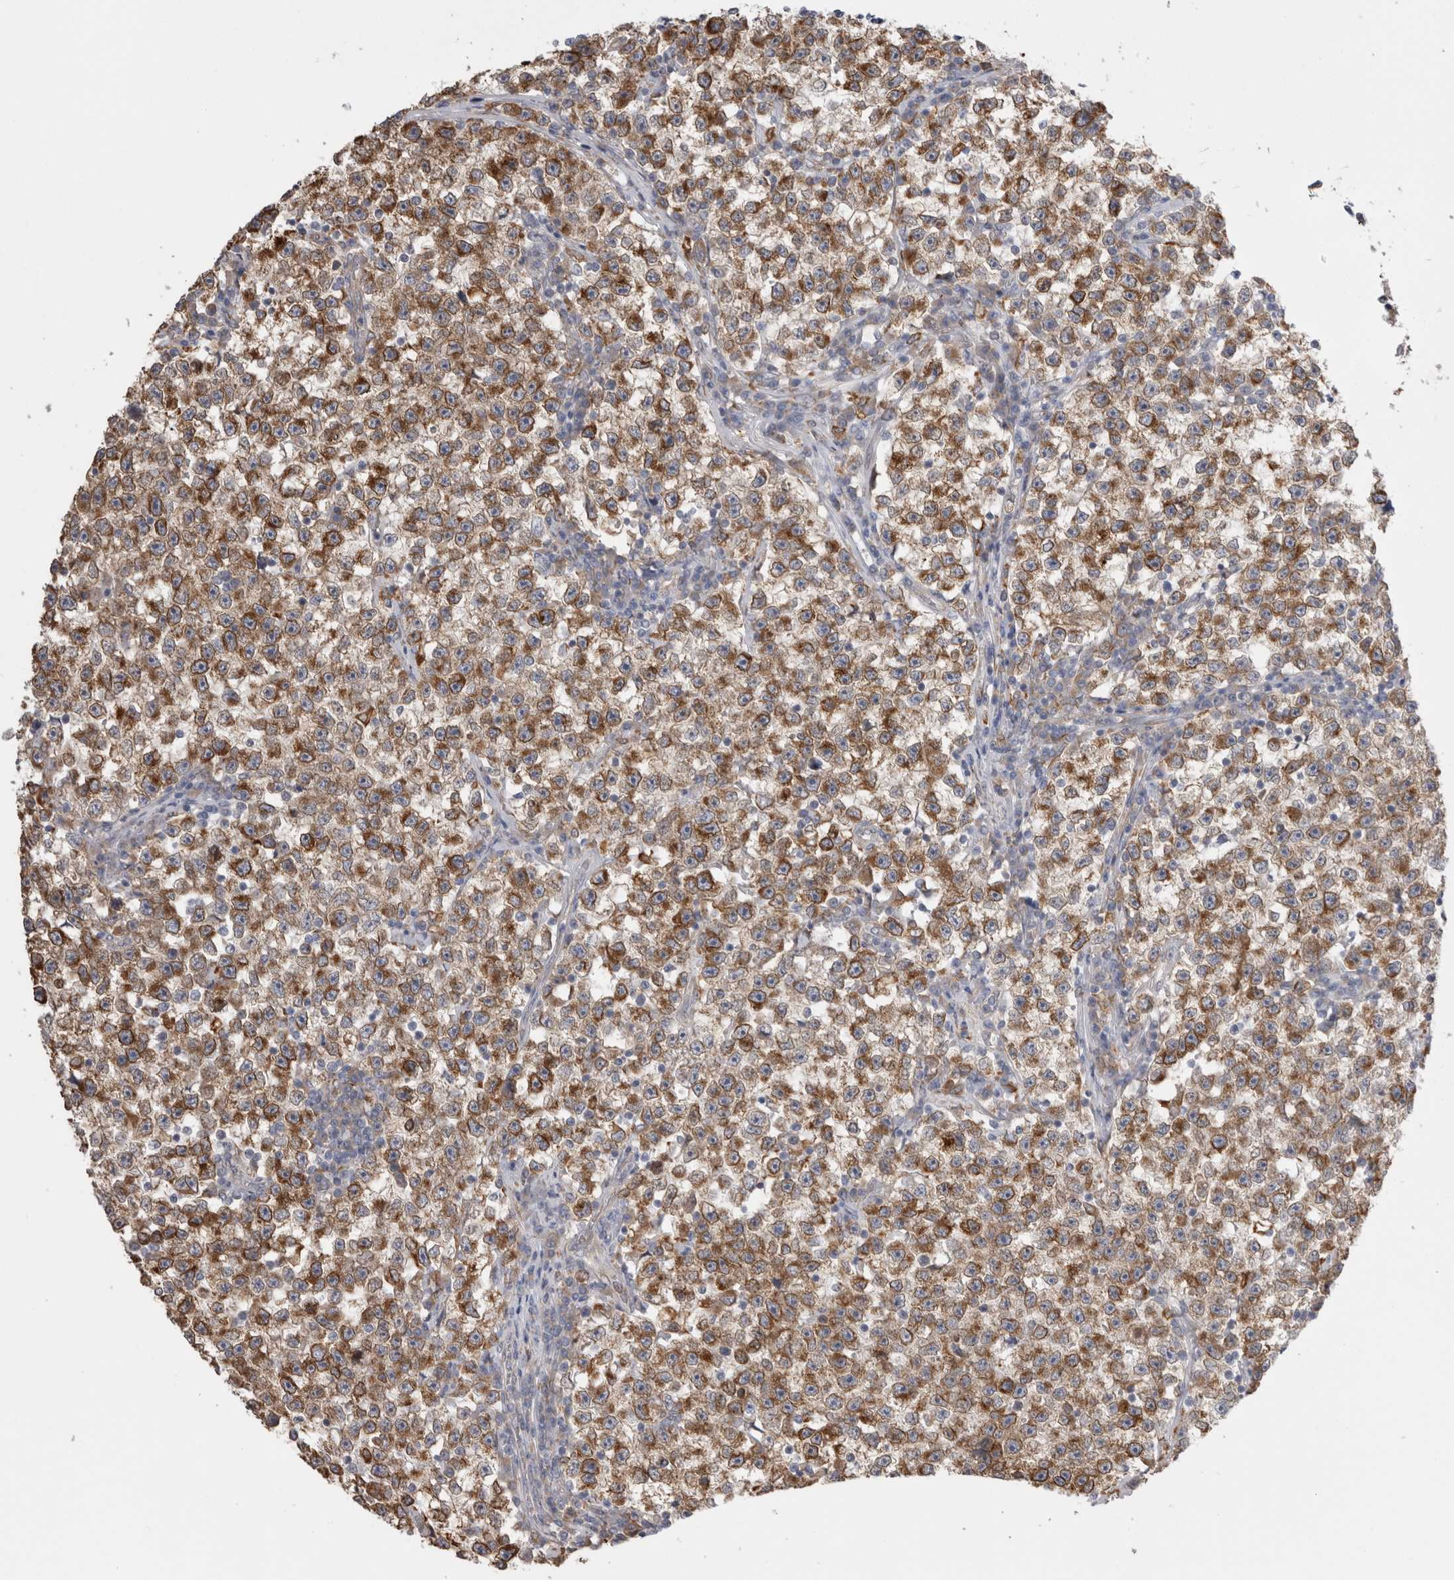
{"staining": {"intensity": "strong", "quantity": ">75%", "location": "cytoplasmic/membranous"}, "tissue": "testis cancer", "cell_type": "Tumor cells", "image_type": "cancer", "snomed": [{"axis": "morphology", "description": "Seminoma, NOS"}, {"axis": "topography", "description": "Testis"}], "caption": "IHC staining of testis cancer (seminoma), which exhibits high levels of strong cytoplasmic/membranous positivity in approximately >75% of tumor cells indicating strong cytoplasmic/membranous protein positivity. The staining was performed using DAB (brown) for protein detection and nuclei were counterstained in hematoxylin (blue).", "gene": "LRPAP1", "patient": {"sex": "male", "age": 22}}